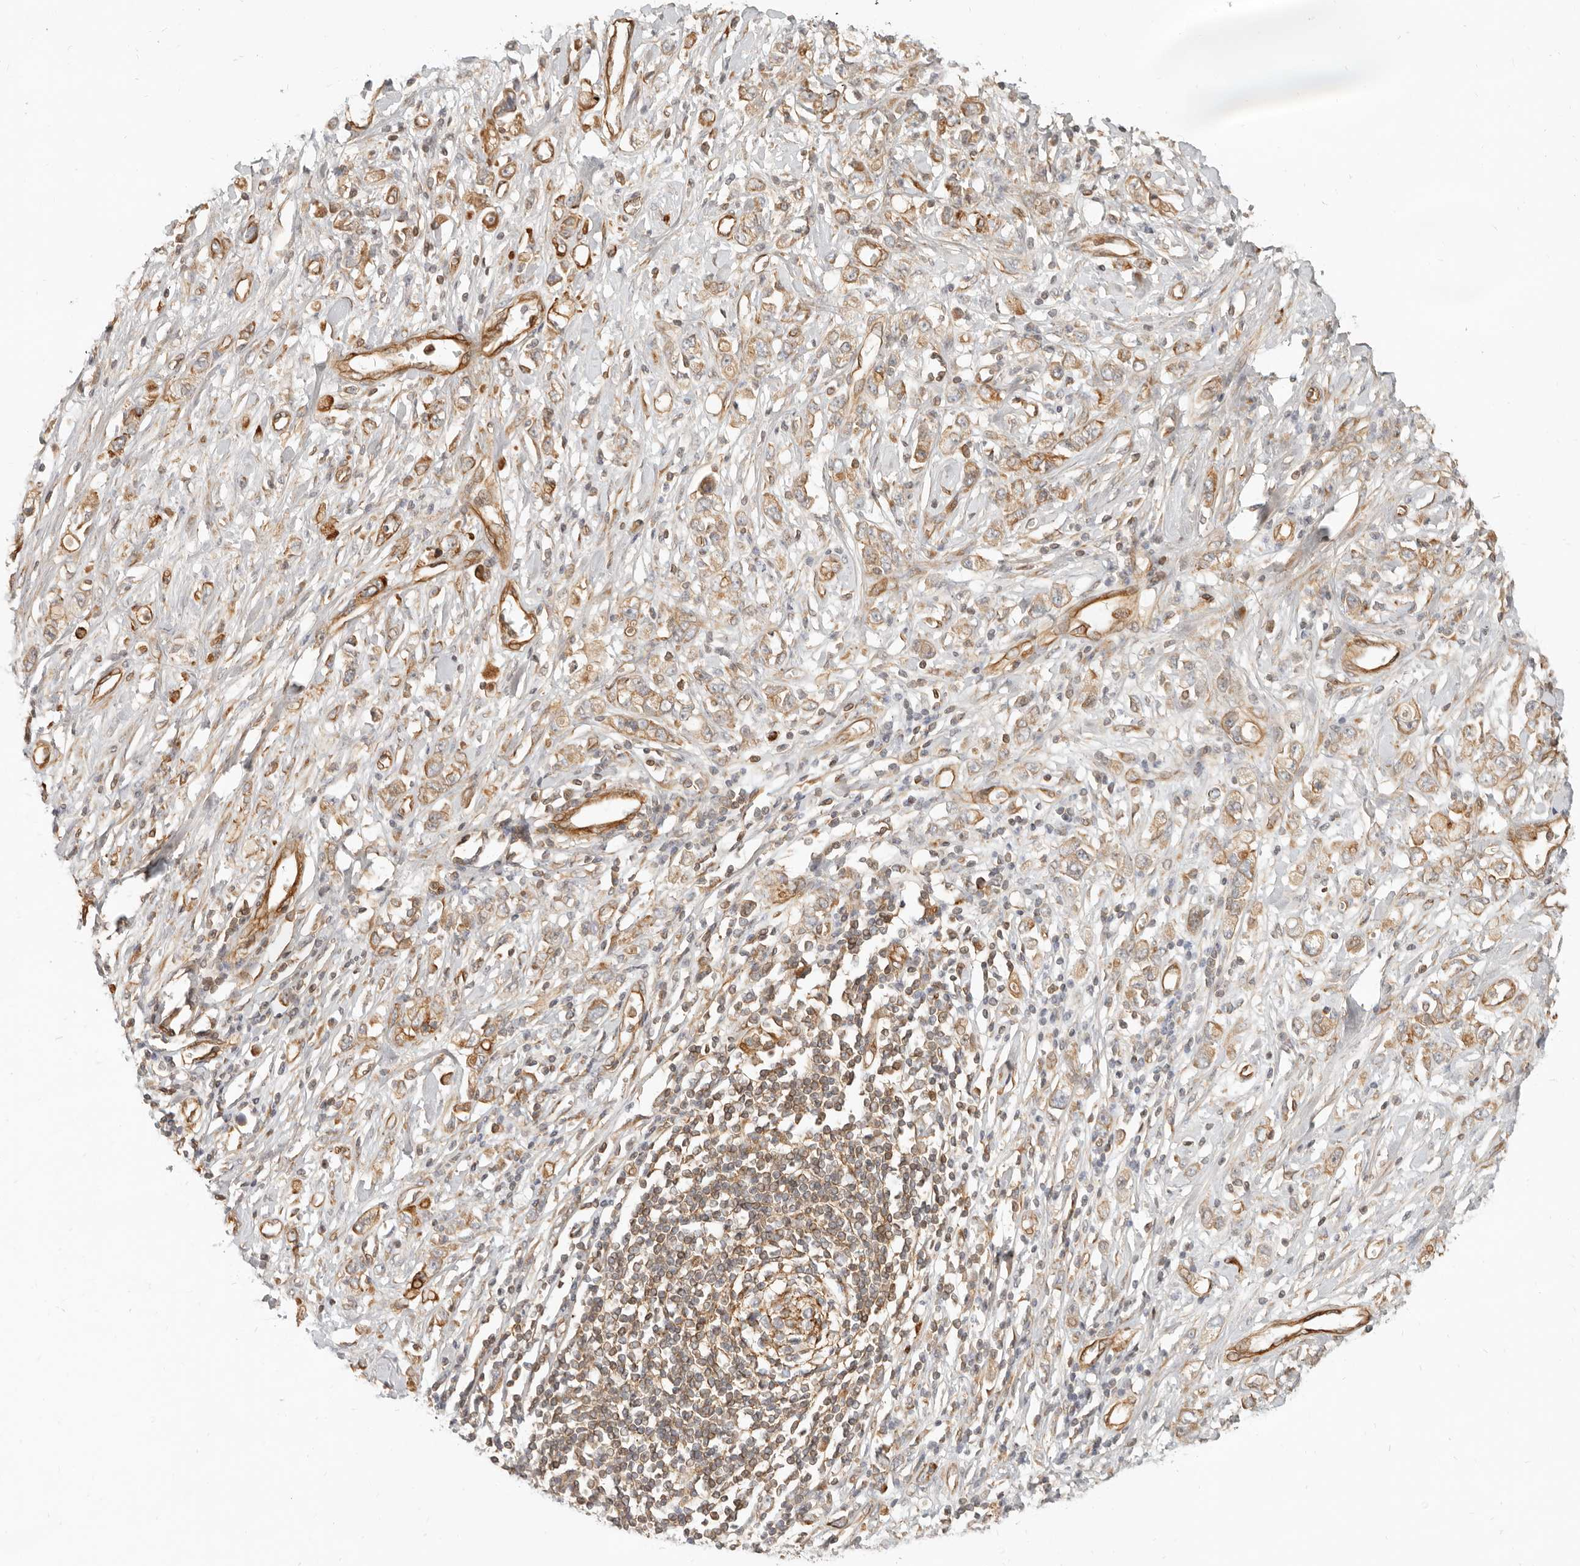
{"staining": {"intensity": "moderate", "quantity": ">75%", "location": "cytoplasmic/membranous"}, "tissue": "stomach cancer", "cell_type": "Tumor cells", "image_type": "cancer", "snomed": [{"axis": "morphology", "description": "Adenocarcinoma, NOS"}, {"axis": "topography", "description": "Stomach"}], "caption": "Immunohistochemistry (IHC) photomicrograph of human stomach adenocarcinoma stained for a protein (brown), which shows medium levels of moderate cytoplasmic/membranous staining in about >75% of tumor cells.", "gene": "UFSP1", "patient": {"sex": "female", "age": 76}}